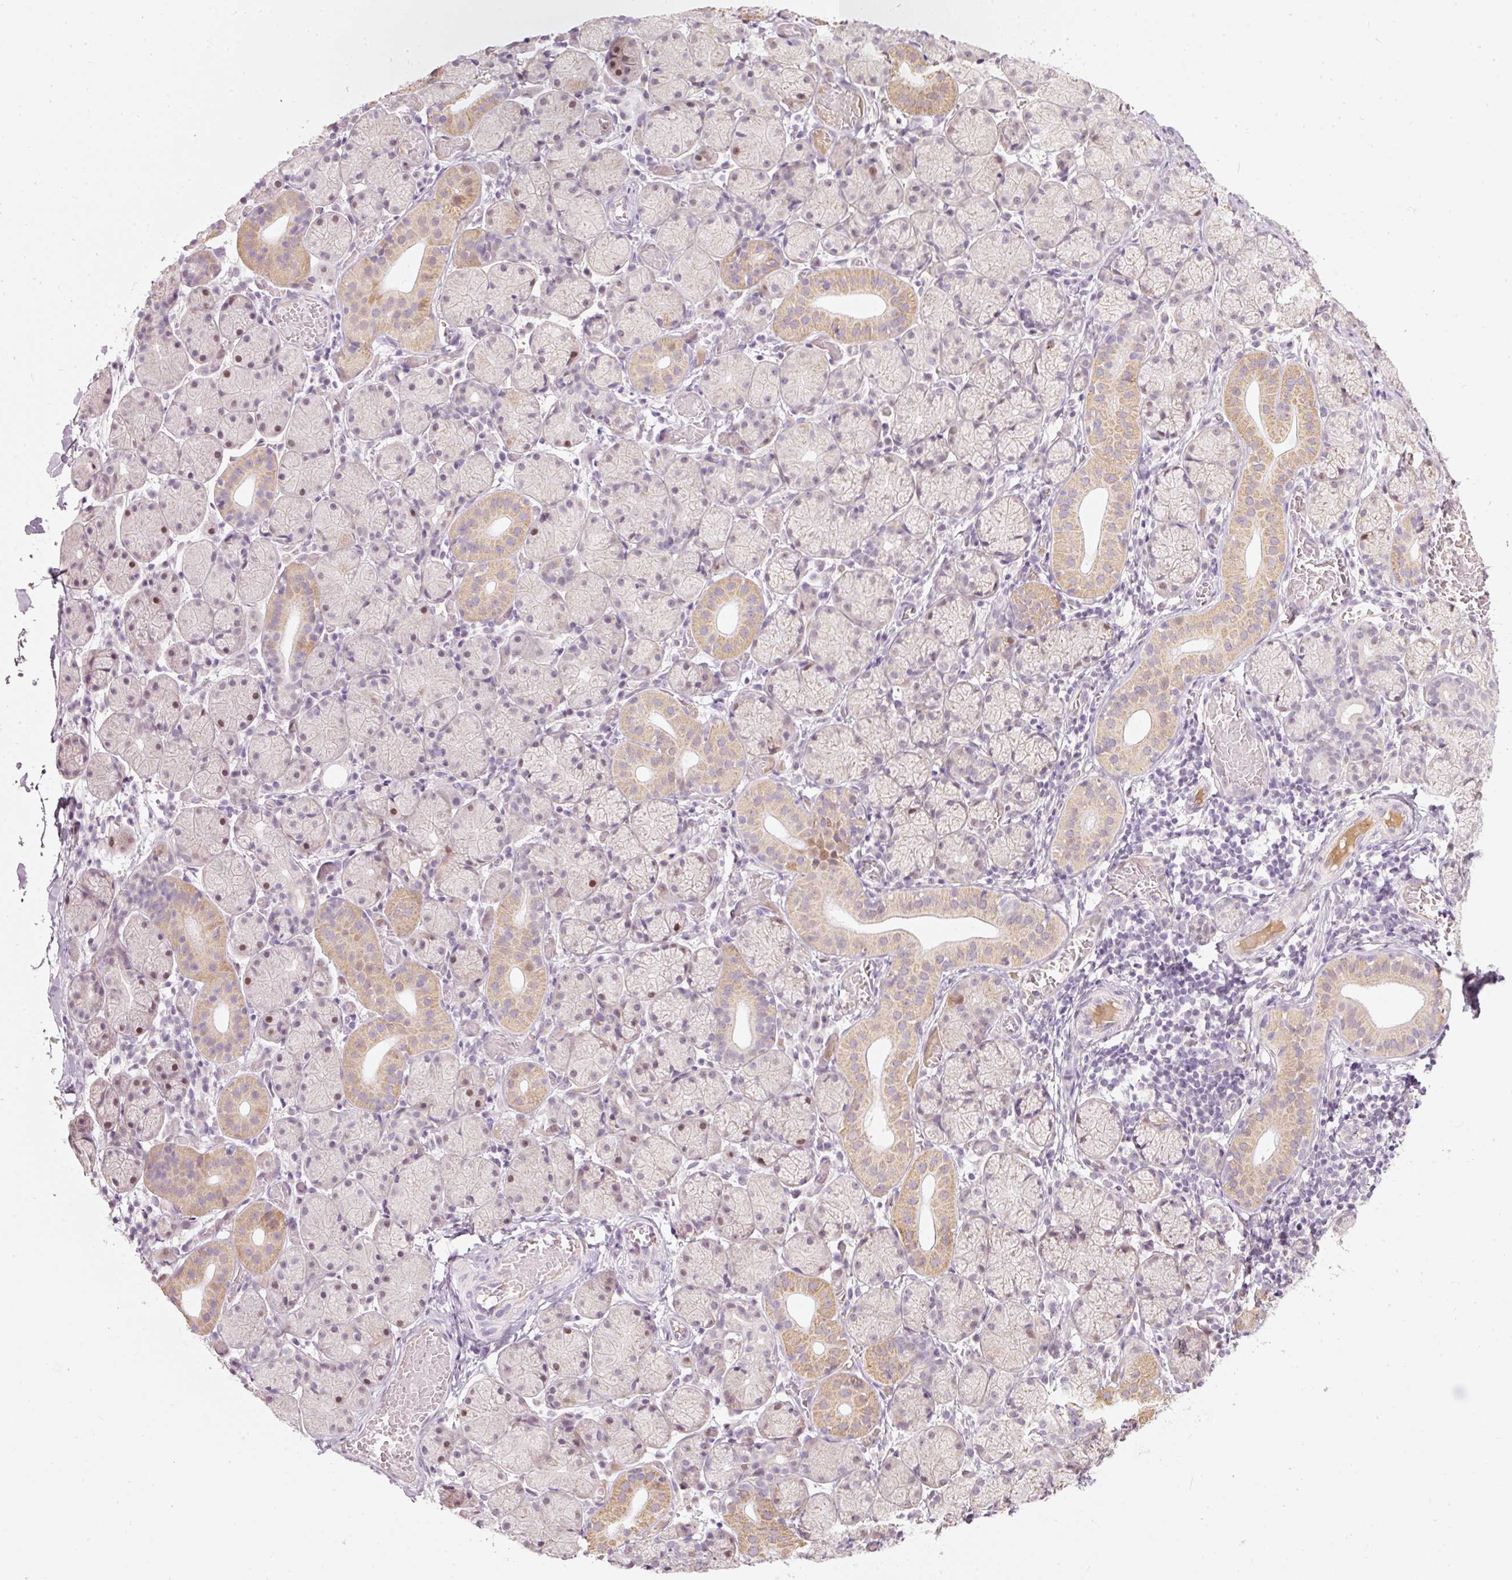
{"staining": {"intensity": "weak", "quantity": "25%-75%", "location": "cytoplasmic/membranous"}, "tissue": "salivary gland", "cell_type": "Glandular cells", "image_type": "normal", "snomed": [{"axis": "morphology", "description": "Normal tissue, NOS"}, {"axis": "topography", "description": "Salivary gland"}], "caption": "Immunohistochemistry of benign salivary gland displays low levels of weak cytoplasmic/membranous staining in approximately 25%-75% of glandular cells. (Brightfield microscopy of DAB IHC at high magnification).", "gene": "RNF39", "patient": {"sex": "female", "age": 24}}